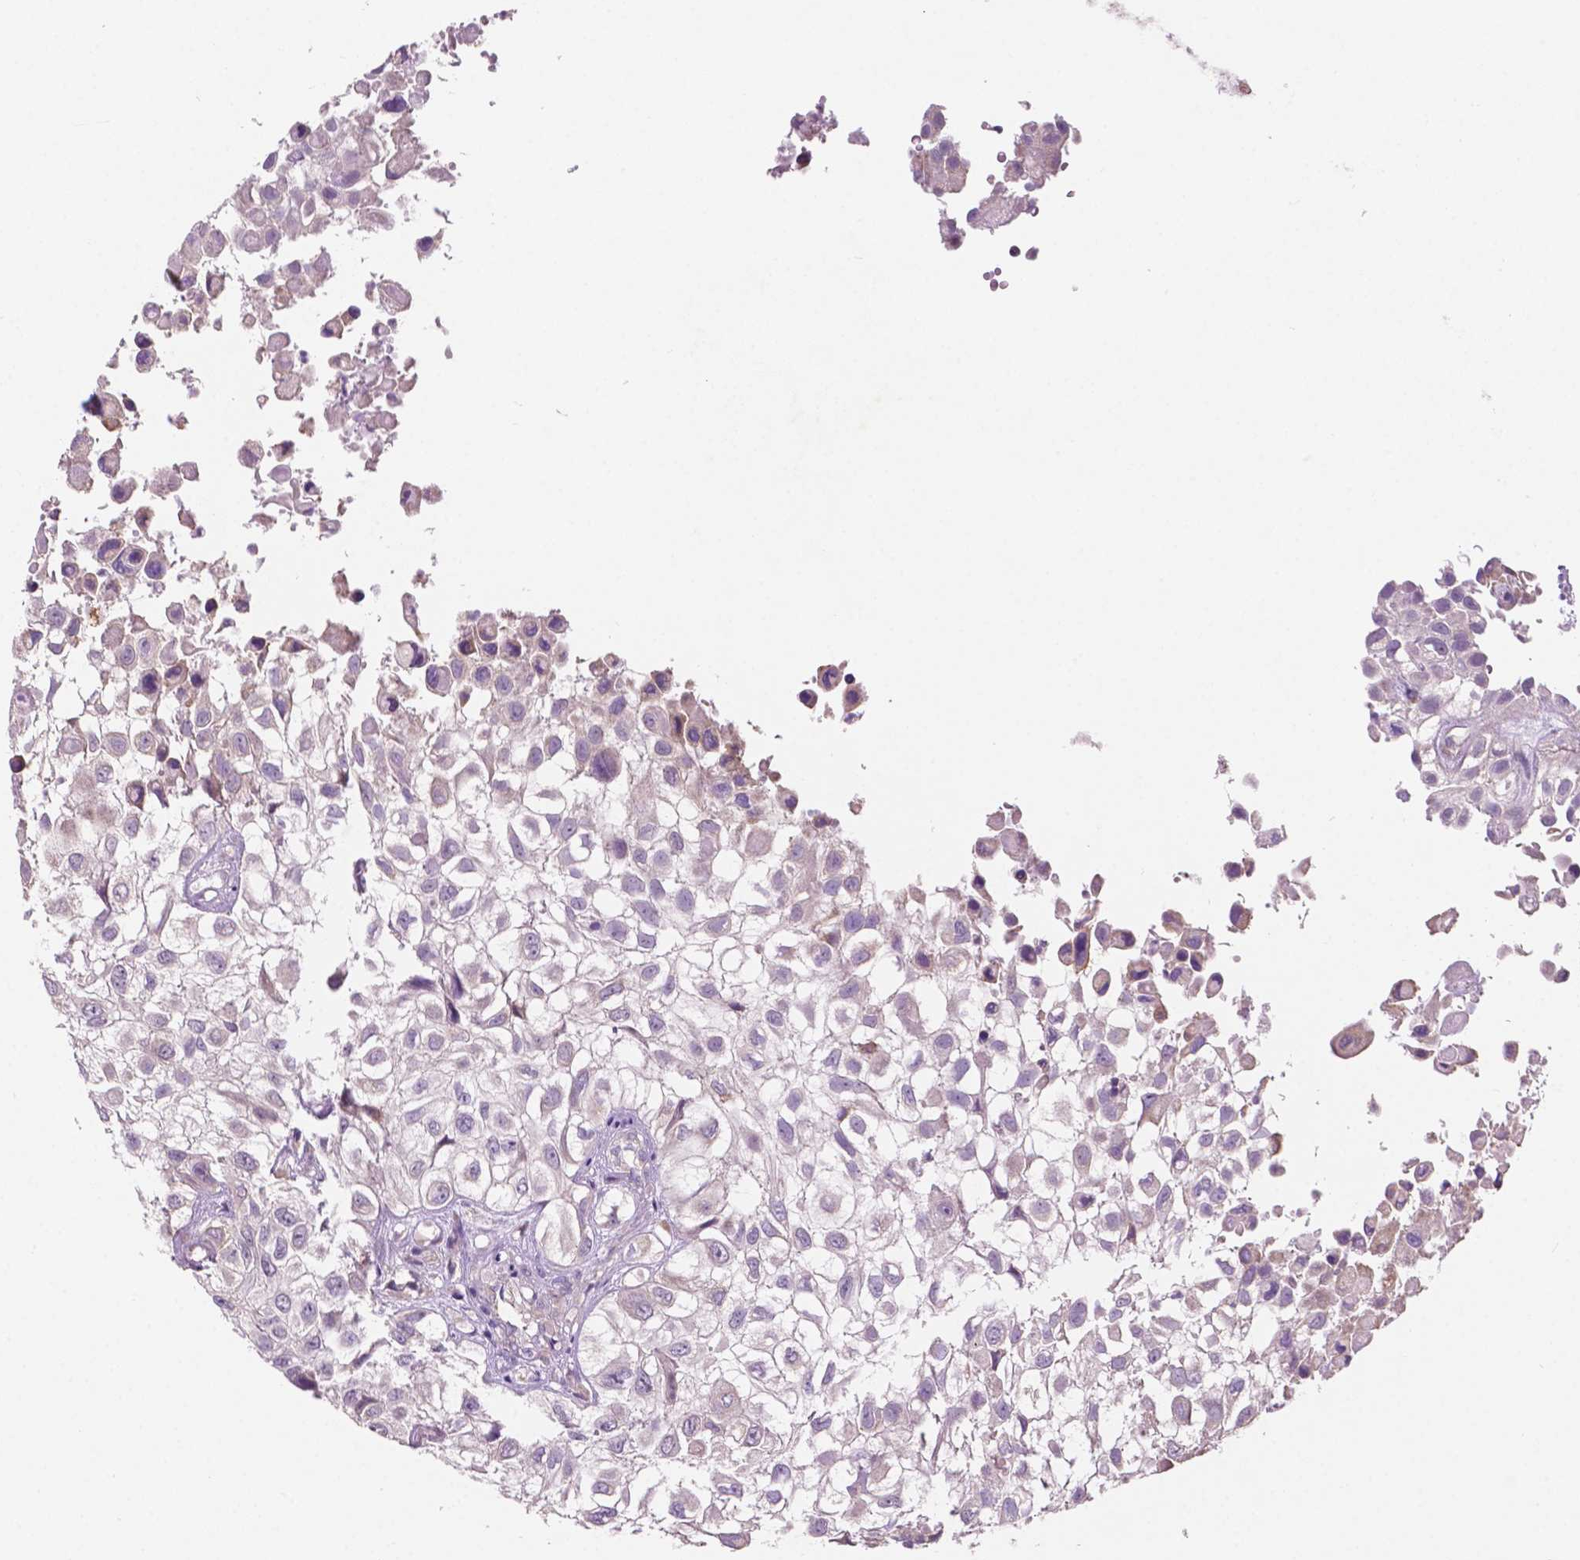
{"staining": {"intensity": "negative", "quantity": "none", "location": "none"}, "tissue": "urothelial cancer", "cell_type": "Tumor cells", "image_type": "cancer", "snomed": [{"axis": "morphology", "description": "Urothelial carcinoma, High grade"}, {"axis": "topography", "description": "Urinary bladder"}], "caption": "The IHC histopathology image has no significant staining in tumor cells of urothelial carcinoma (high-grade) tissue. (DAB immunohistochemistry (IHC), high magnification).", "gene": "LRP1B", "patient": {"sex": "male", "age": 56}}